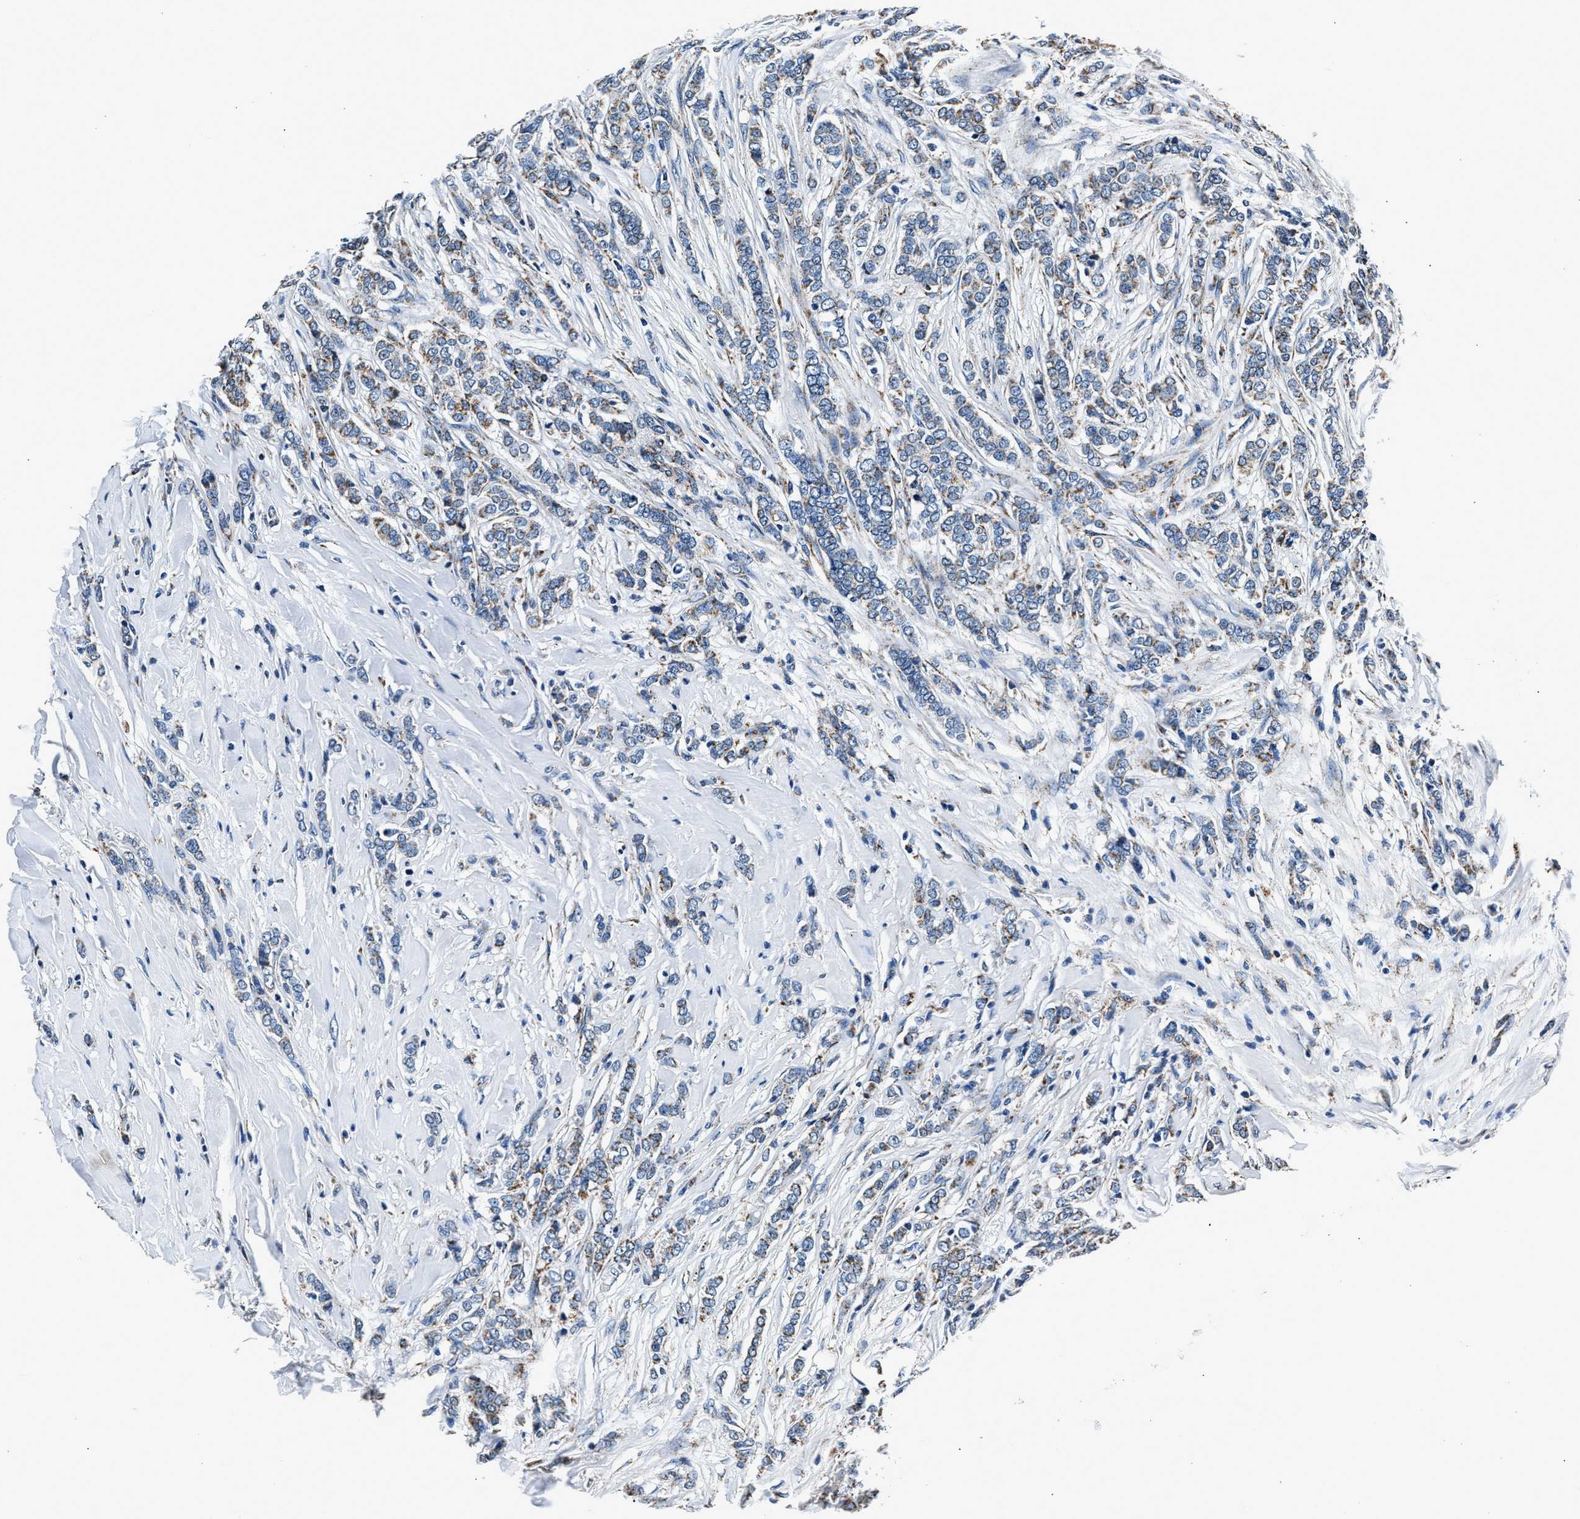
{"staining": {"intensity": "moderate", "quantity": "25%-75%", "location": "cytoplasmic/membranous"}, "tissue": "breast cancer", "cell_type": "Tumor cells", "image_type": "cancer", "snomed": [{"axis": "morphology", "description": "Lobular carcinoma"}, {"axis": "topography", "description": "Skin"}, {"axis": "topography", "description": "Breast"}], "caption": "Lobular carcinoma (breast) stained with a protein marker demonstrates moderate staining in tumor cells.", "gene": "HIBADH", "patient": {"sex": "female", "age": 46}}